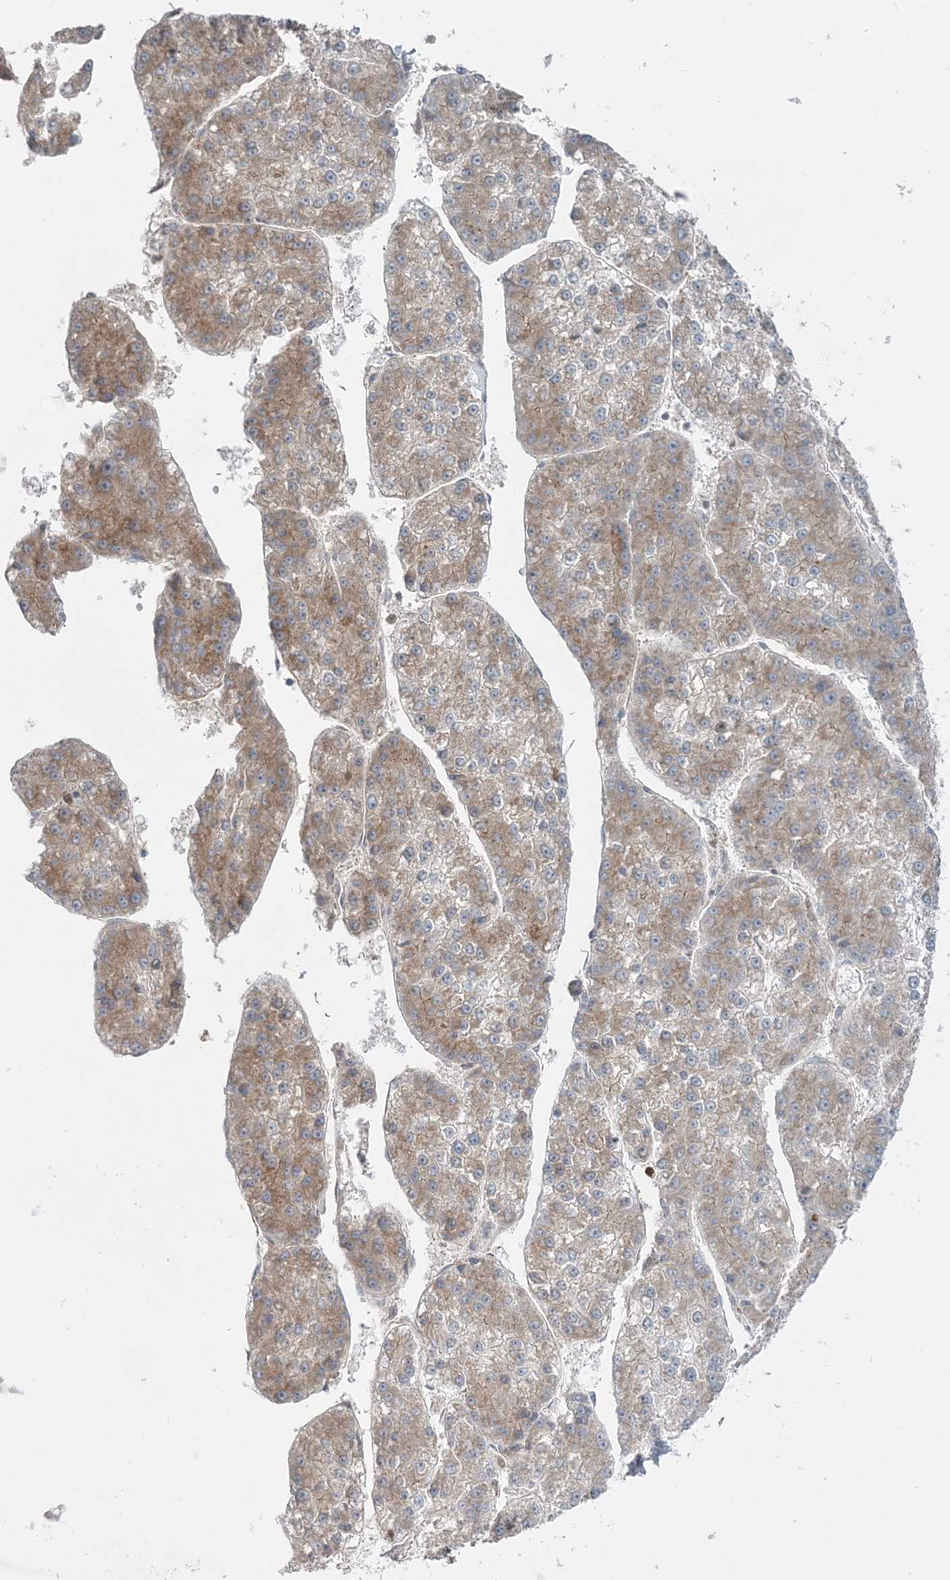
{"staining": {"intensity": "moderate", "quantity": ">75%", "location": "cytoplasmic/membranous"}, "tissue": "liver cancer", "cell_type": "Tumor cells", "image_type": "cancer", "snomed": [{"axis": "morphology", "description": "Carcinoma, Hepatocellular, NOS"}, {"axis": "topography", "description": "Liver"}], "caption": "Immunohistochemistry (IHC) image of neoplastic tissue: liver hepatocellular carcinoma stained using immunohistochemistry (IHC) exhibits medium levels of moderate protein expression localized specifically in the cytoplasmic/membranous of tumor cells, appearing as a cytoplasmic/membranous brown color.", "gene": "LRPPRC", "patient": {"sex": "female", "age": 73}}